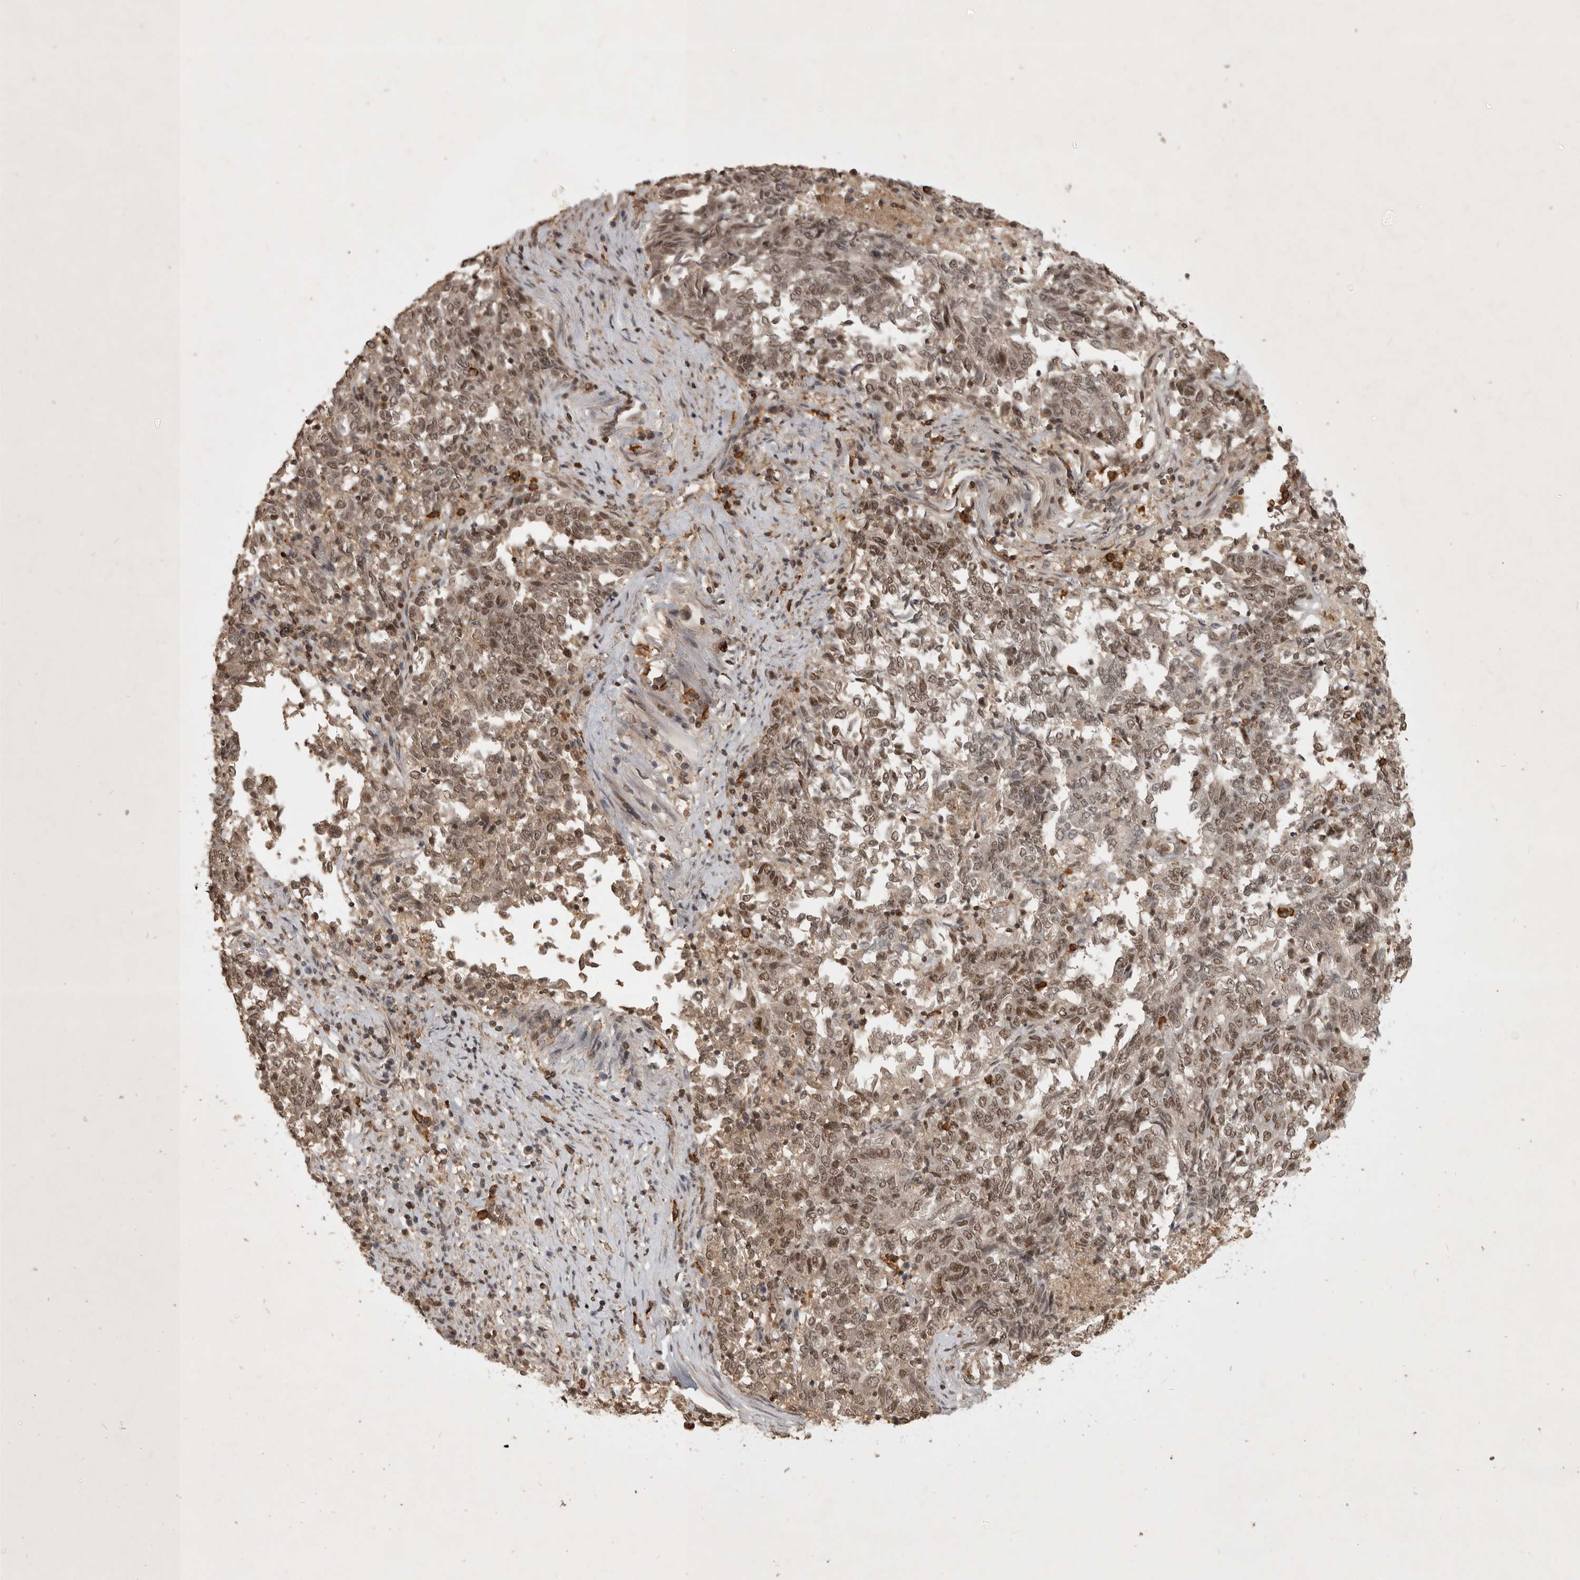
{"staining": {"intensity": "weak", "quantity": ">75%", "location": "nuclear"}, "tissue": "endometrial cancer", "cell_type": "Tumor cells", "image_type": "cancer", "snomed": [{"axis": "morphology", "description": "Adenocarcinoma, NOS"}, {"axis": "topography", "description": "Endometrium"}], "caption": "A brown stain highlights weak nuclear positivity of a protein in endometrial cancer tumor cells.", "gene": "CBLL1", "patient": {"sex": "female", "age": 80}}